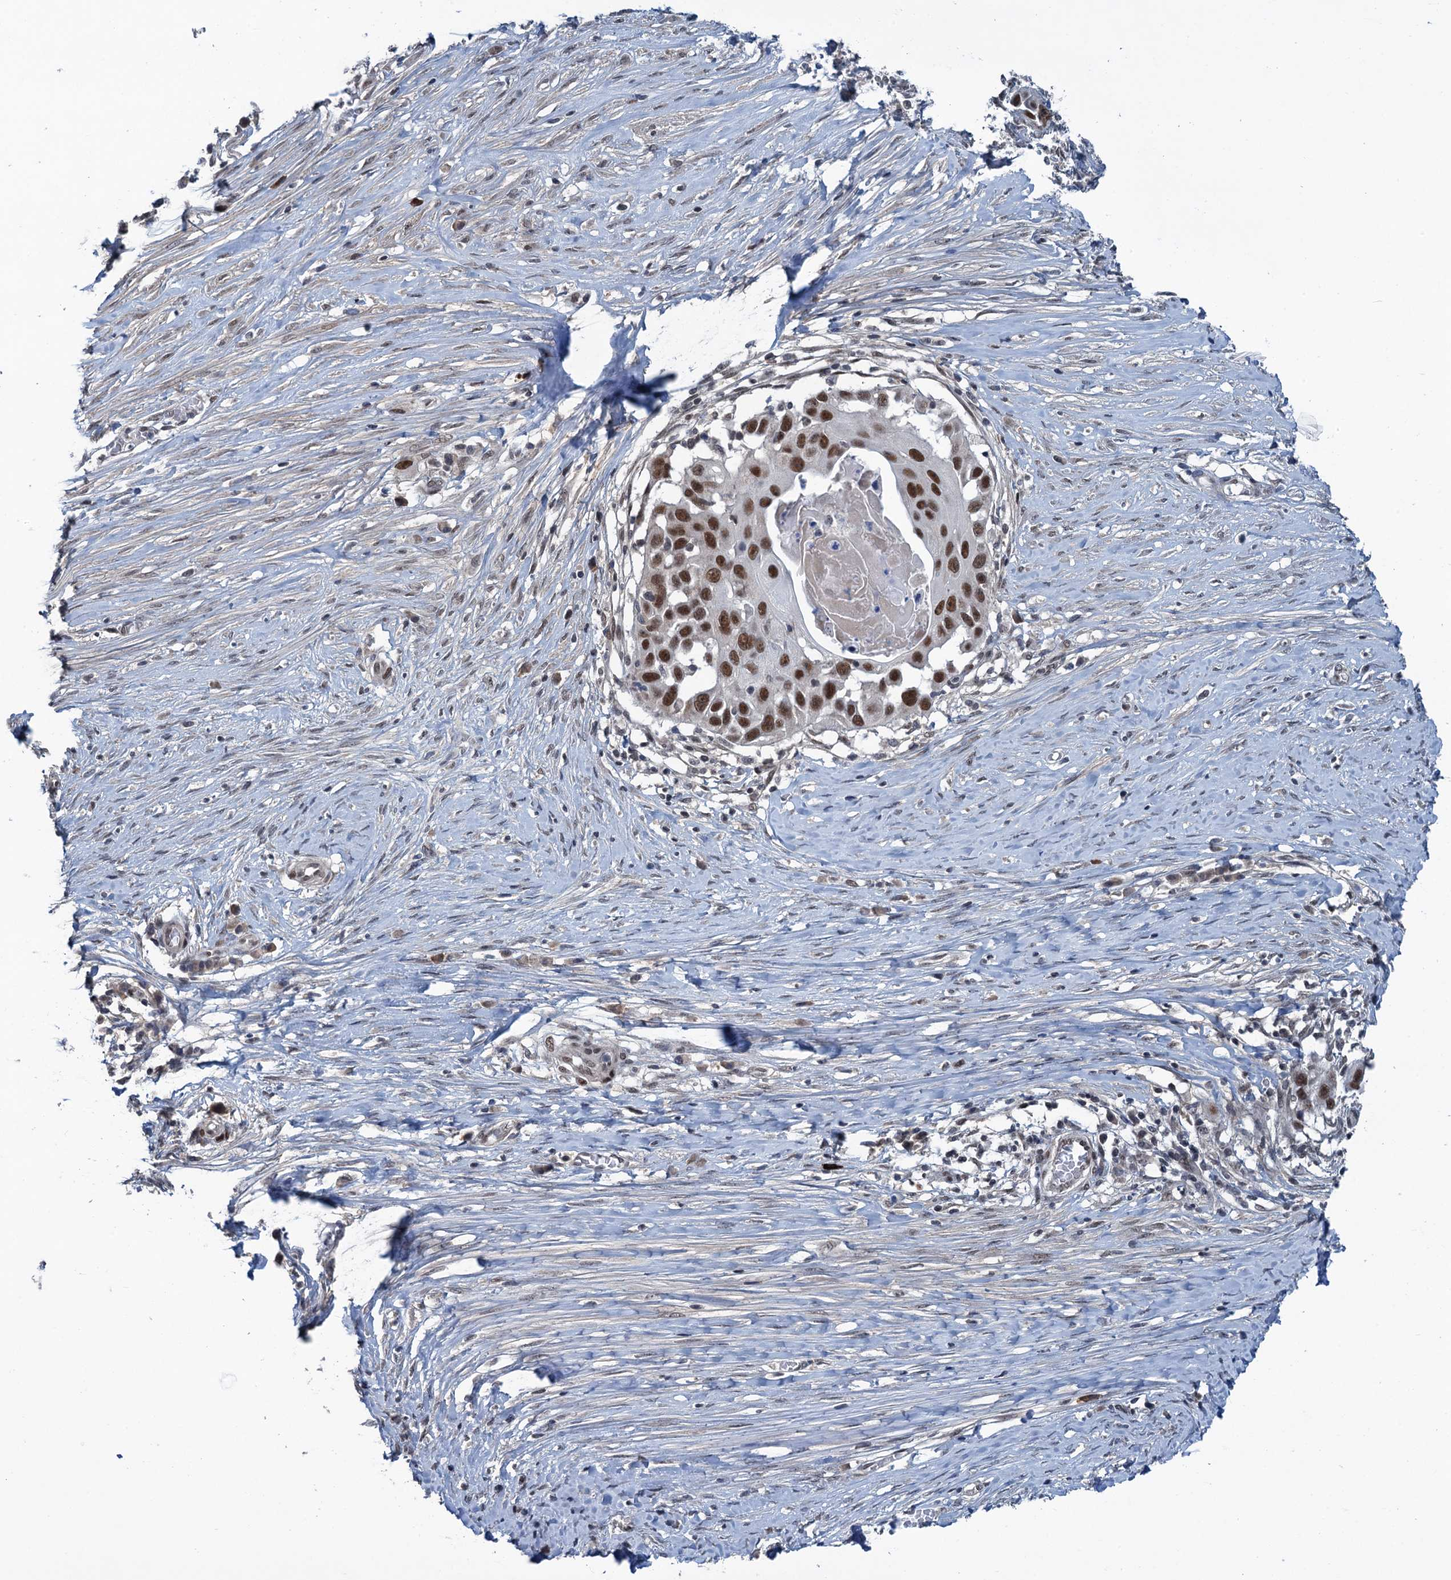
{"staining": {"intensity": "strong", "quantity": ">75%", "location": "nuclear"}, "tissue": "skin cancer", "cell_type": "Tumor cells", "image_type": "cancer", "snomed": [{"axis": "morphology", "description": "Squamous cell carcinoma, NOS"}, {"axis": "topography", "description": "Skin"}], "caption": "This is an image of IHC staining of squamous cell carcinoma (skin), which shows strong positivity in the nuclear of tumor cells.", "gene": "SAE1", "patient": {"sex": "female", "age": 44}}